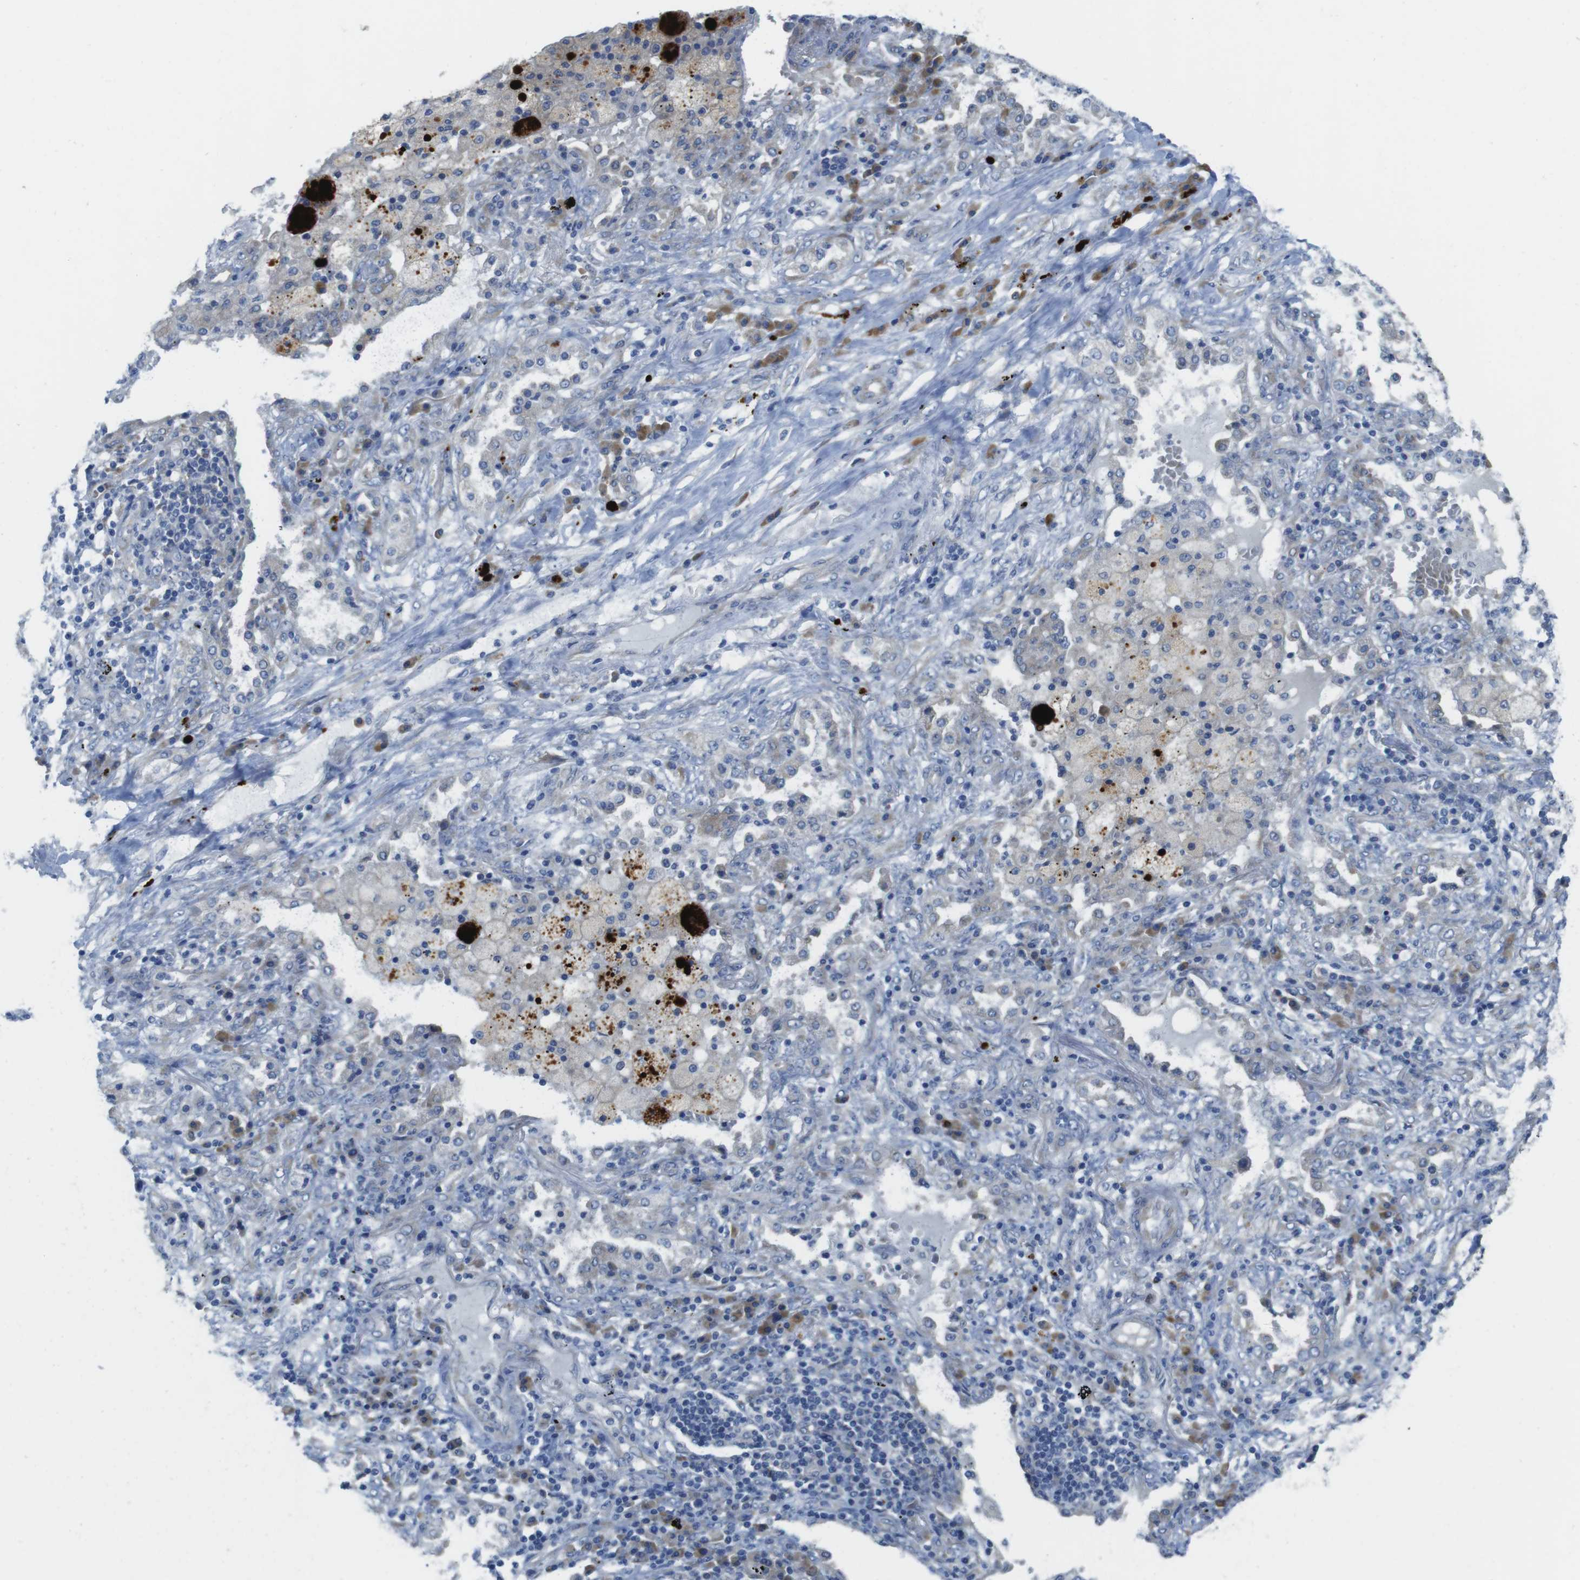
{"staining": {"intensity": "negative", "quantity": "none", "location": "none"}, "tissue": "lung cancer", "cell_type": "Tumor cells", "image_type": "cancer", "snomed": [{"axis": "morphology", "description": "Squamous cell carcinoma, NOS"}, {"axis": "topography", "description": "Lung"}], "caption": "The immunohistochemistry (IHC) histopathology image has no significant staining in tumor cells of squamous cell carcinoma (lung) tissue.", "gene": "TMEM234", "patient": {"sex": "female", "age": 63}}